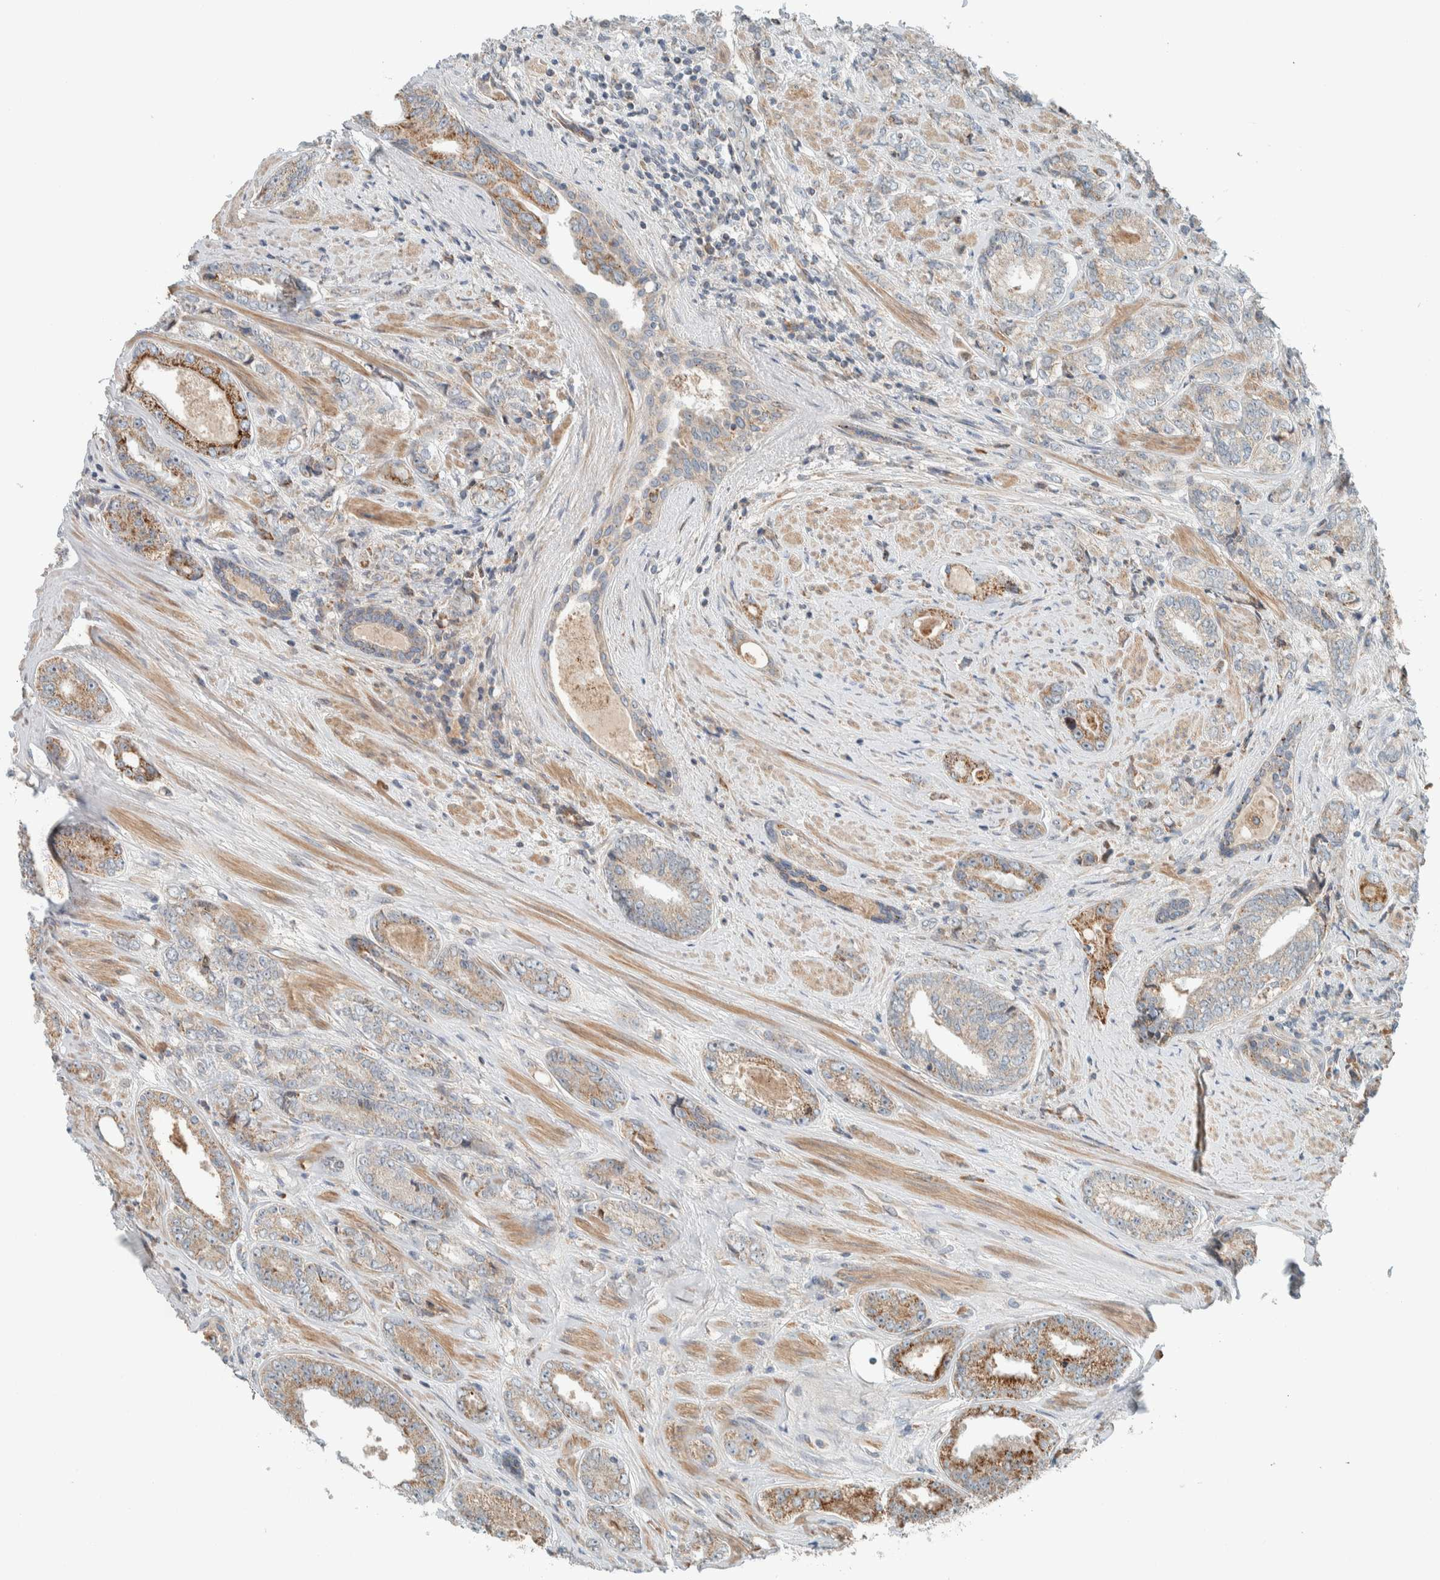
{"staining": {"intensity": "weak", "quantity": "25%-75%", "location": "cytoplasmic/membranous"}, "tissue": "prostate cancer", "cell_type": "Tumor cells", "image_type": "cancer", "snomed": [{"axis": "morphology", "description": "Adenocarcinoma, High grade"}, {"axis": "topography", "description": "Prostate"}], "caption": "IHC staining of prostate high-grade adenocarcinoma, which reveals low levels of weak cytoplasmic/membranous positivity in about 25%-75% of tumor cells indicating weak cytoplasmic/membranous protein expression. The staining was performed using DAB (brown) for protein detection and nuclei were counterstained in hematoxylin (blue).", "gene": "SLFN12L", "patient": {"sex": "male", "age": 61}}